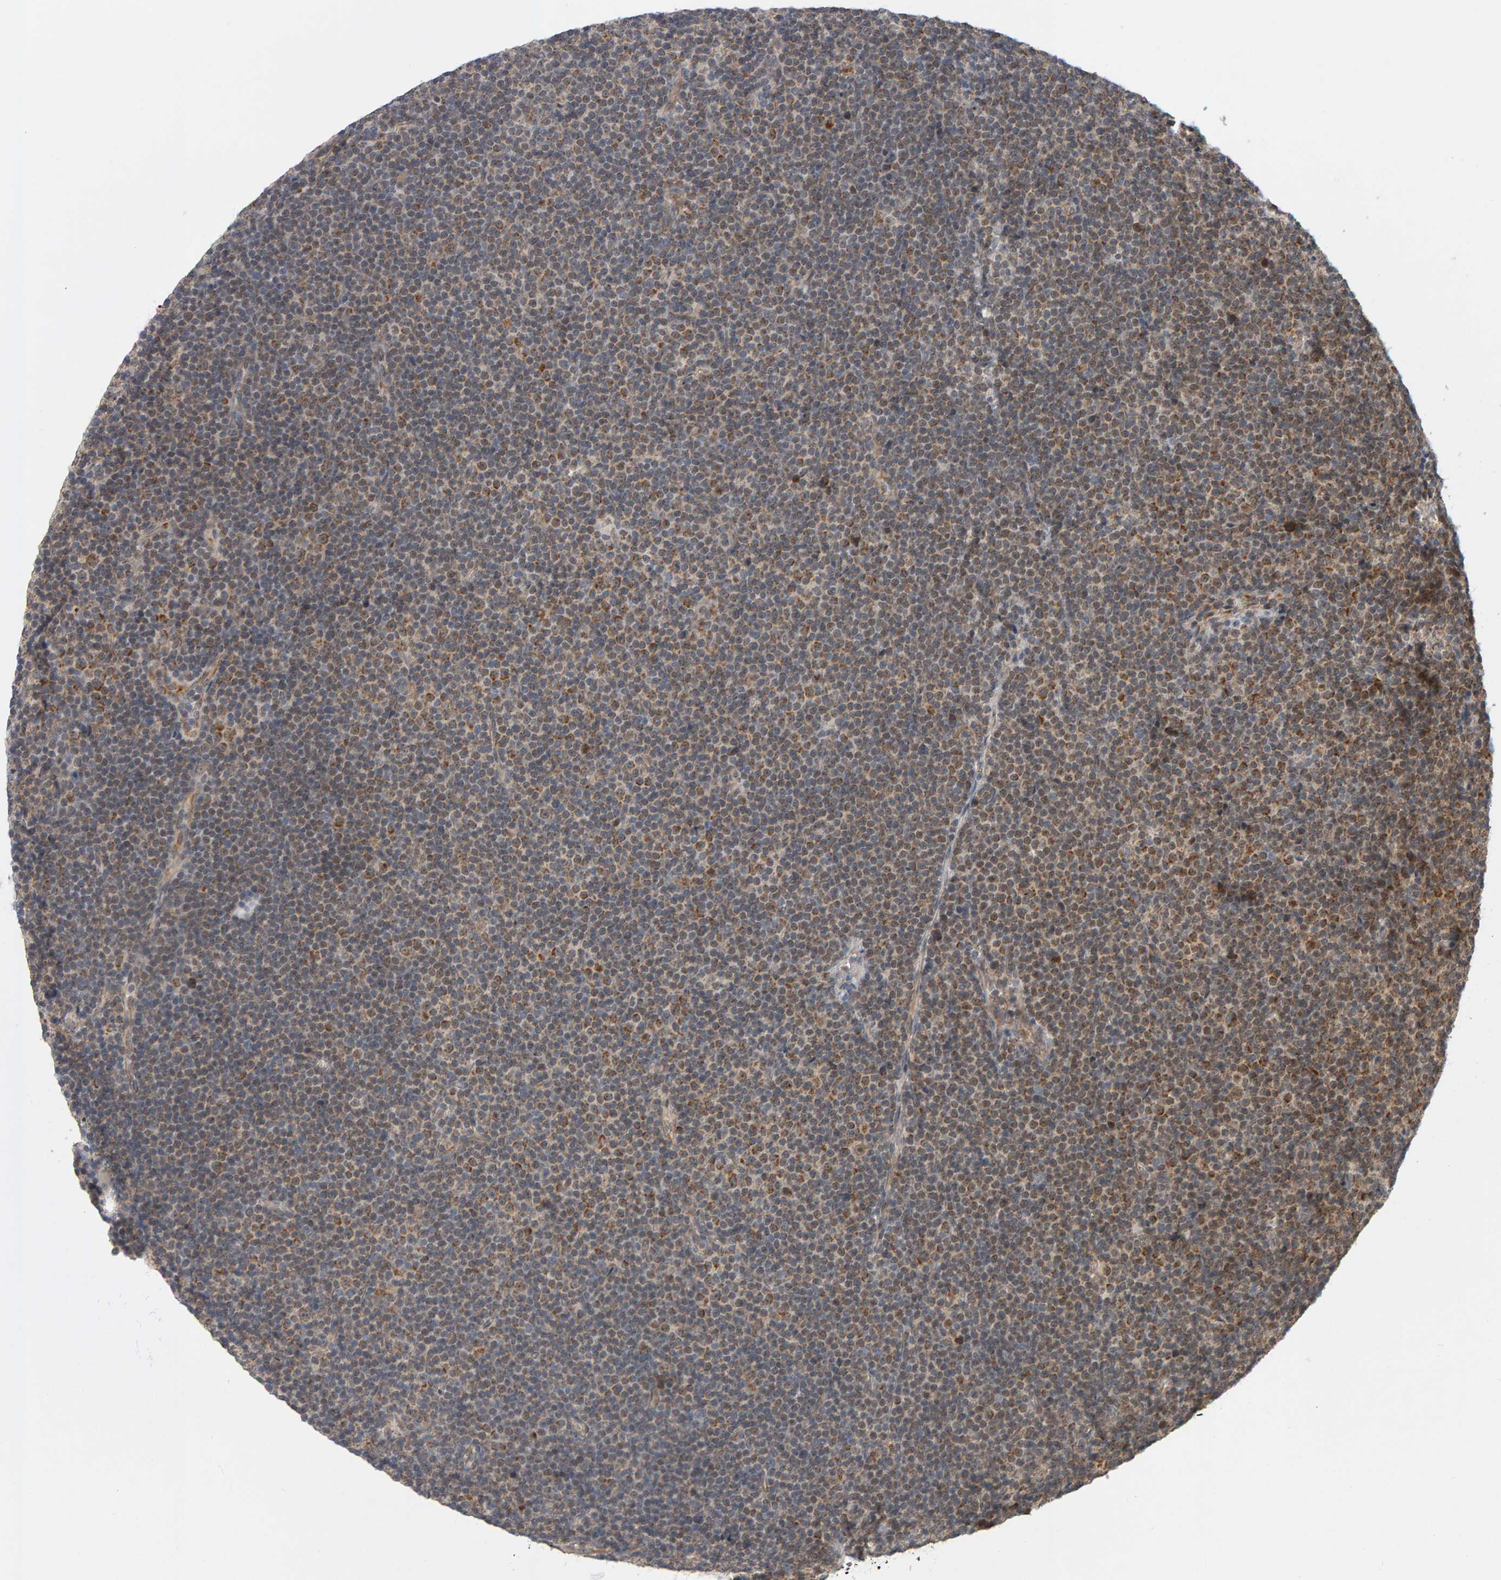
{"staining": {"intensity": "moderate", "quantity": ">75%", "location": "cytoplasmic/membranous"}, "tissue": "lymphoma", "cell_type": "Tumor cells", "image_type": "cancer", "snomed": [{"axis": "morphology", "description": "Malignant lymphoma, non-Hodgkin's type, Low grade"}, {"axis": "topography", "description": "Lymph node"}], "caption": "Immunohistochemical staining of human malignant lymphoma, non-Hodgkin's type (low-grade) reveals medium levels of moderate cytoplasmic/membranous protein staining in approximately >75% of tumor cells.", "gene": "DAP3", "patient": {"sex": "female", "age": 67}}